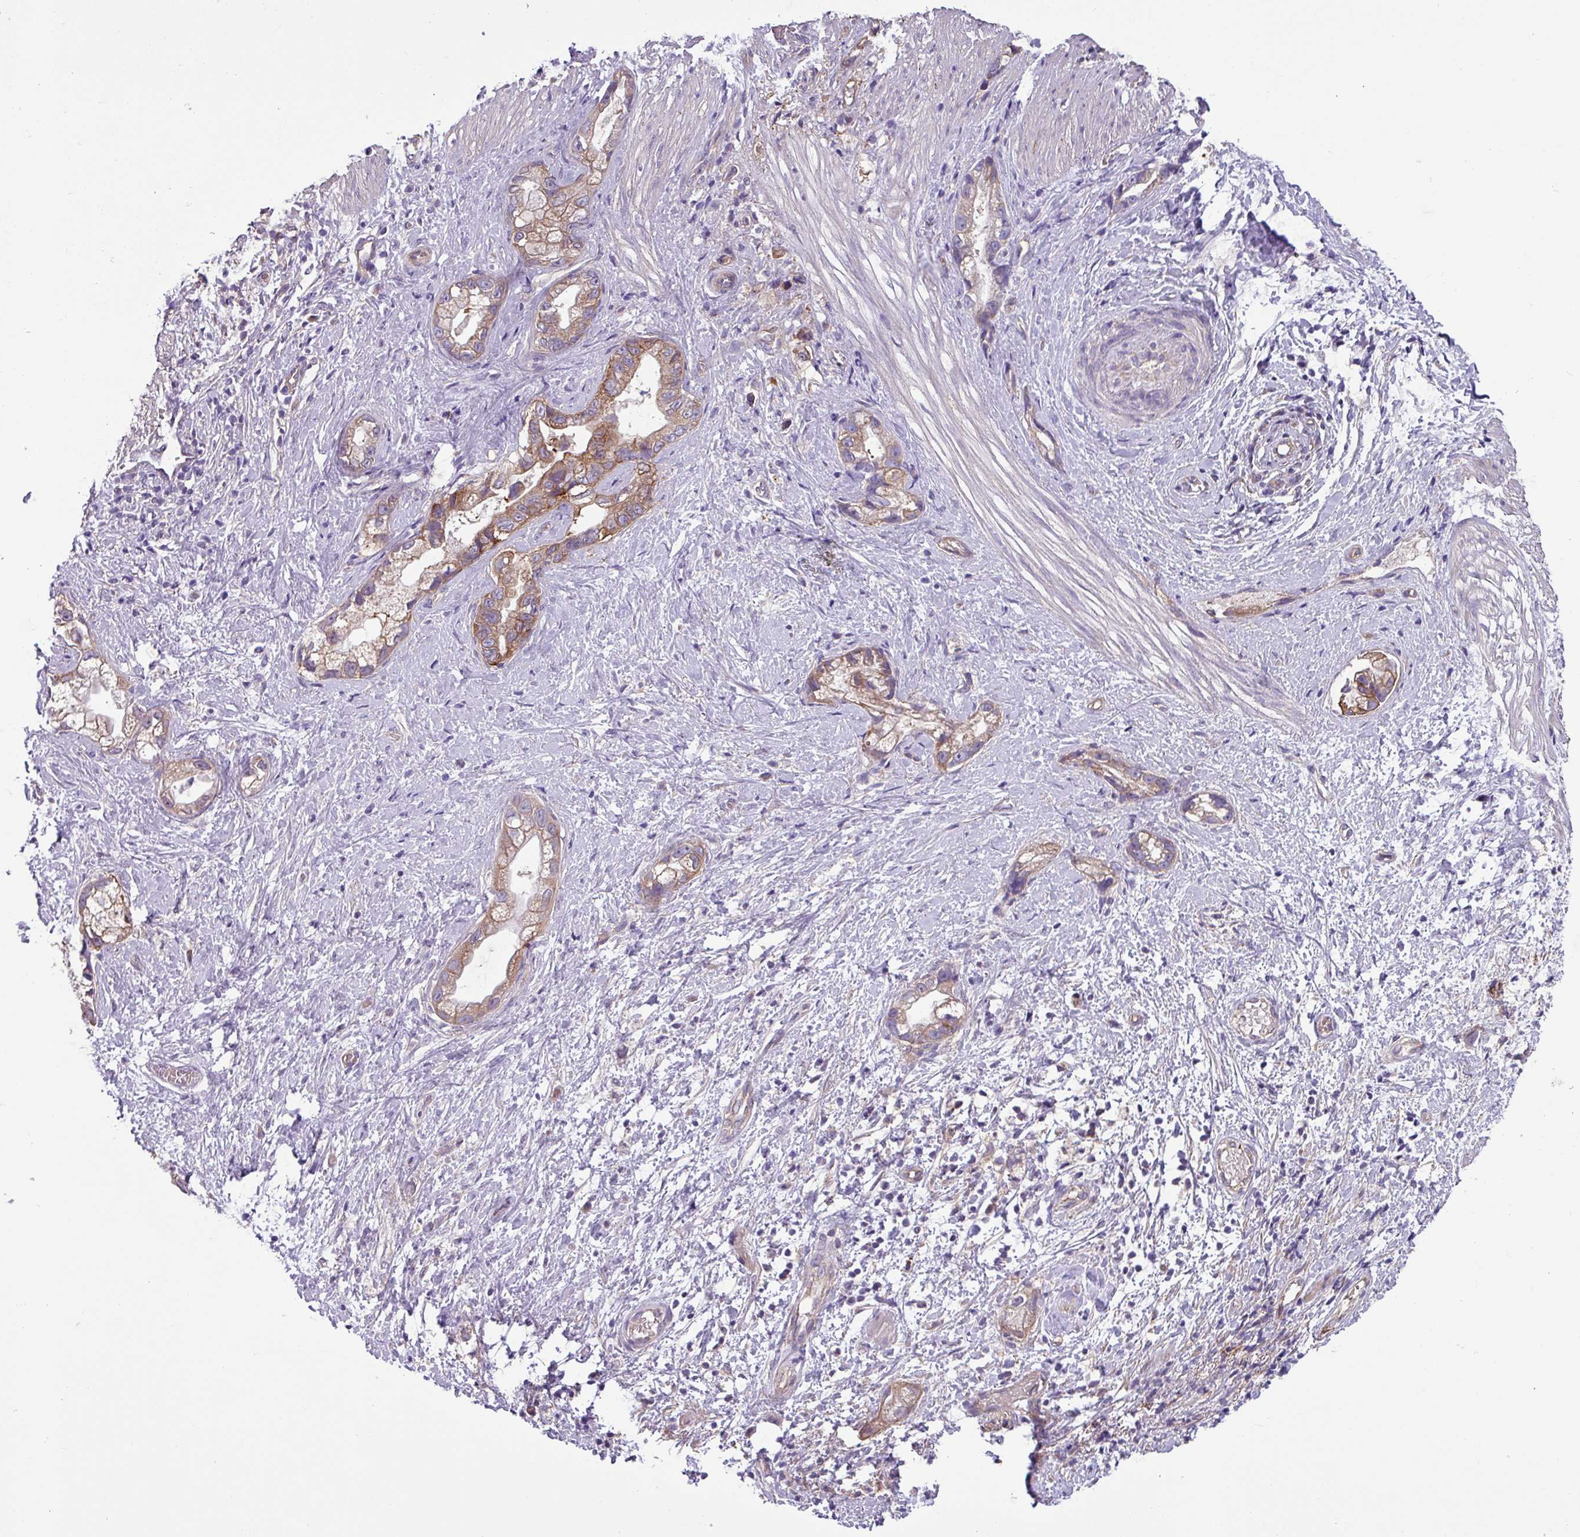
{"staining": {"intensity": "moderate", "quantity": ">75%", "location": "cytoplasmic/membranous"}, "tissue": "stomach cancer", "cell_type": "Tumor cells", "image_type": "cancer", "snomed": [{"axis": "morphology", "description": "Adenocarcinoma, NOS"}, {"axis": "topography", "description": "Stomach"}], "caption": "Stomach cancer (adenocarcinoma) tissue demonstrates moderate cytoplasmic/membranous expression in approximately >75% of tumor cells, visualized by immunohistochemistry.", "gene": "SLC23A2", "patient": {"sex": "male", "age": 55}}